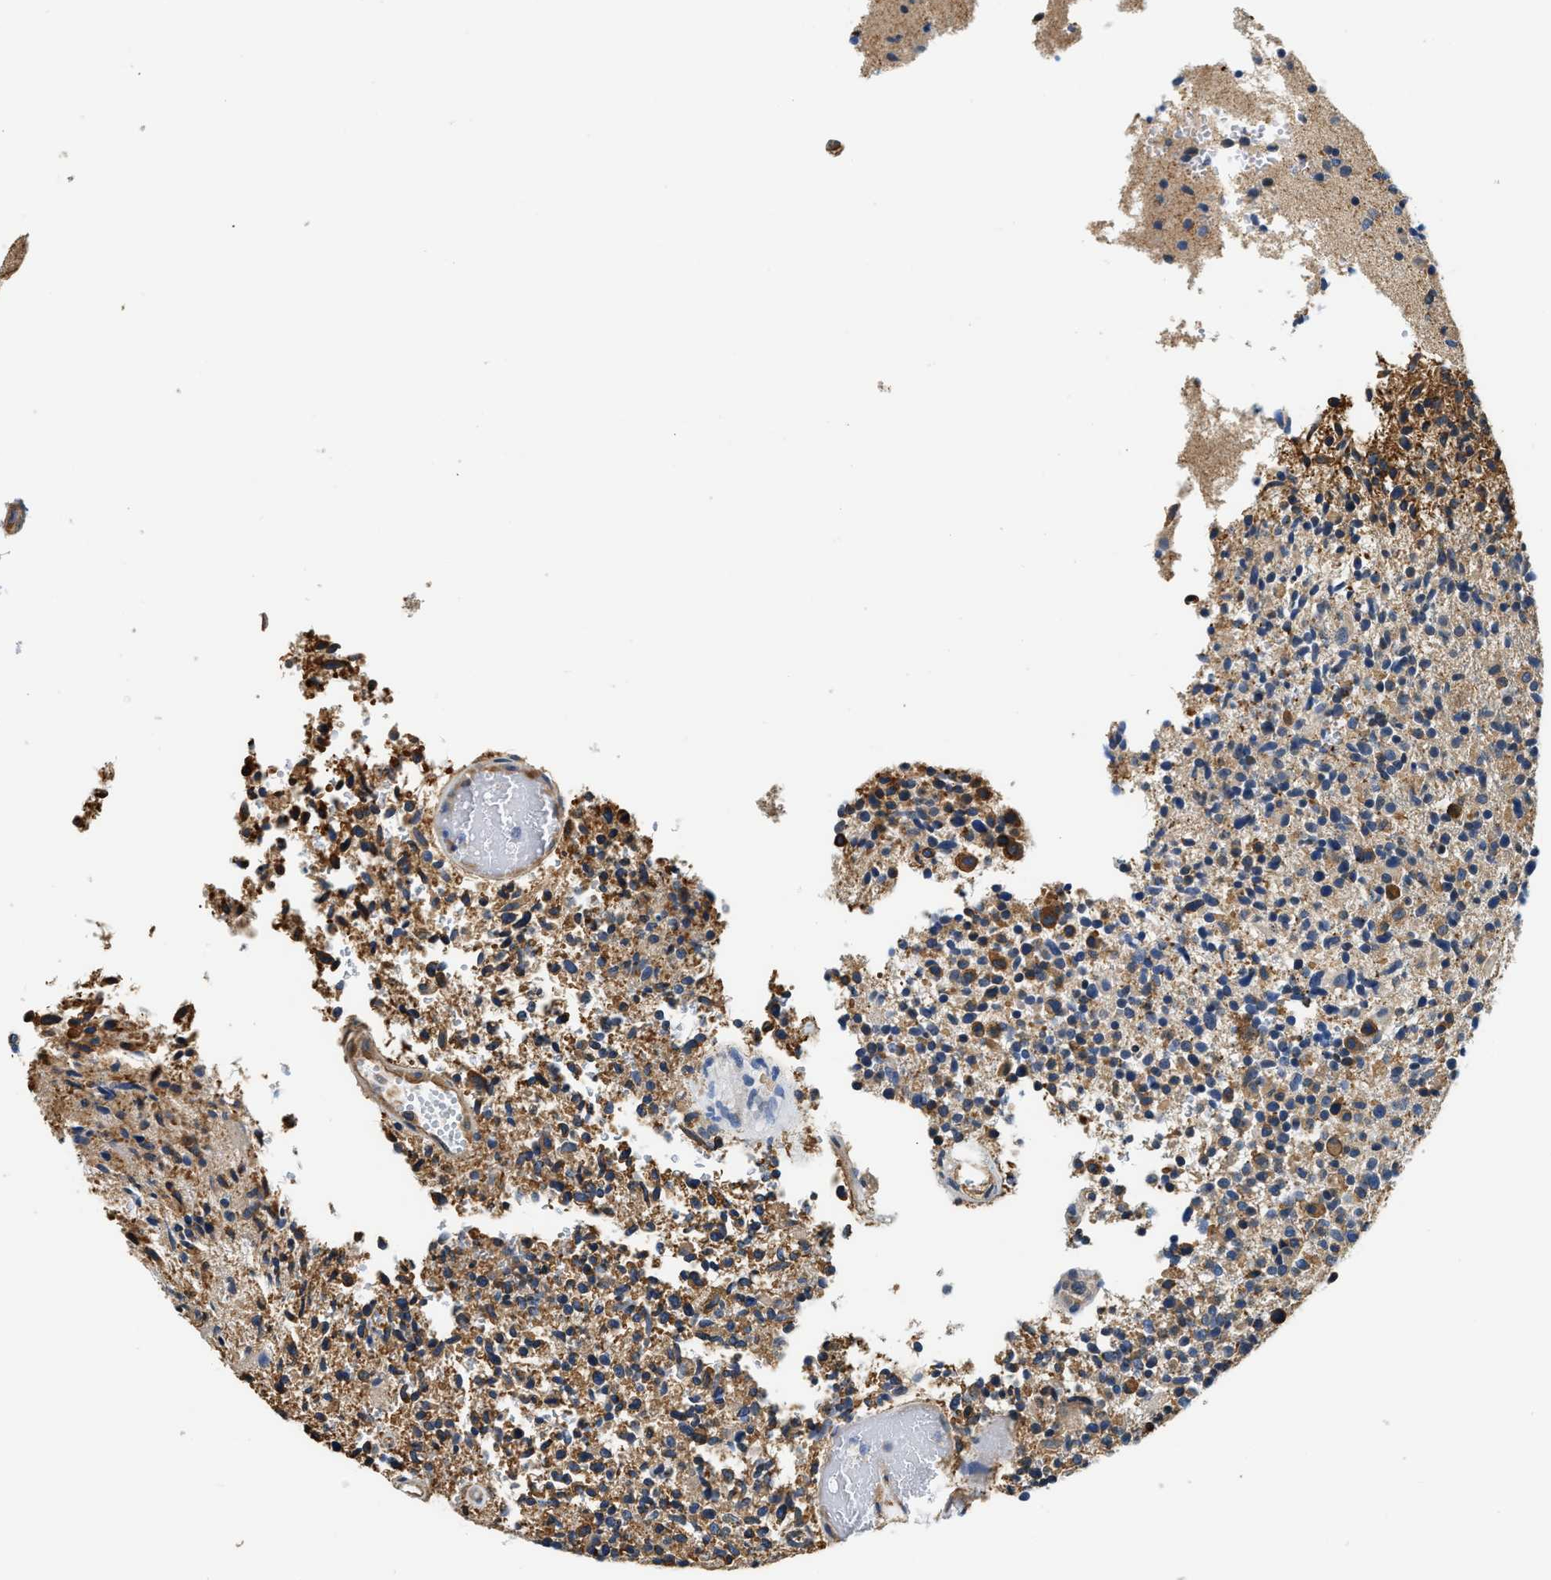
{"staining": {"intensity": "moderate", "quantity": ">75%", "location": "cytoplasmic/membranous"}, "tissue": "glioma", "cell_type": "Tumor cells", "image_type": "cancer", "snomed": [{"axis": "morphology", "description": "Glioma, malignant, High grade"}, {"axis": "topography", "description": "Brain"}], "caption": "Moderate cytoplasmic/membranous expression is present in approximately >75% of tumor cells in glioma.", "gene": "PPP2R1B", "patient": {"sex": "male", "age": 72}}